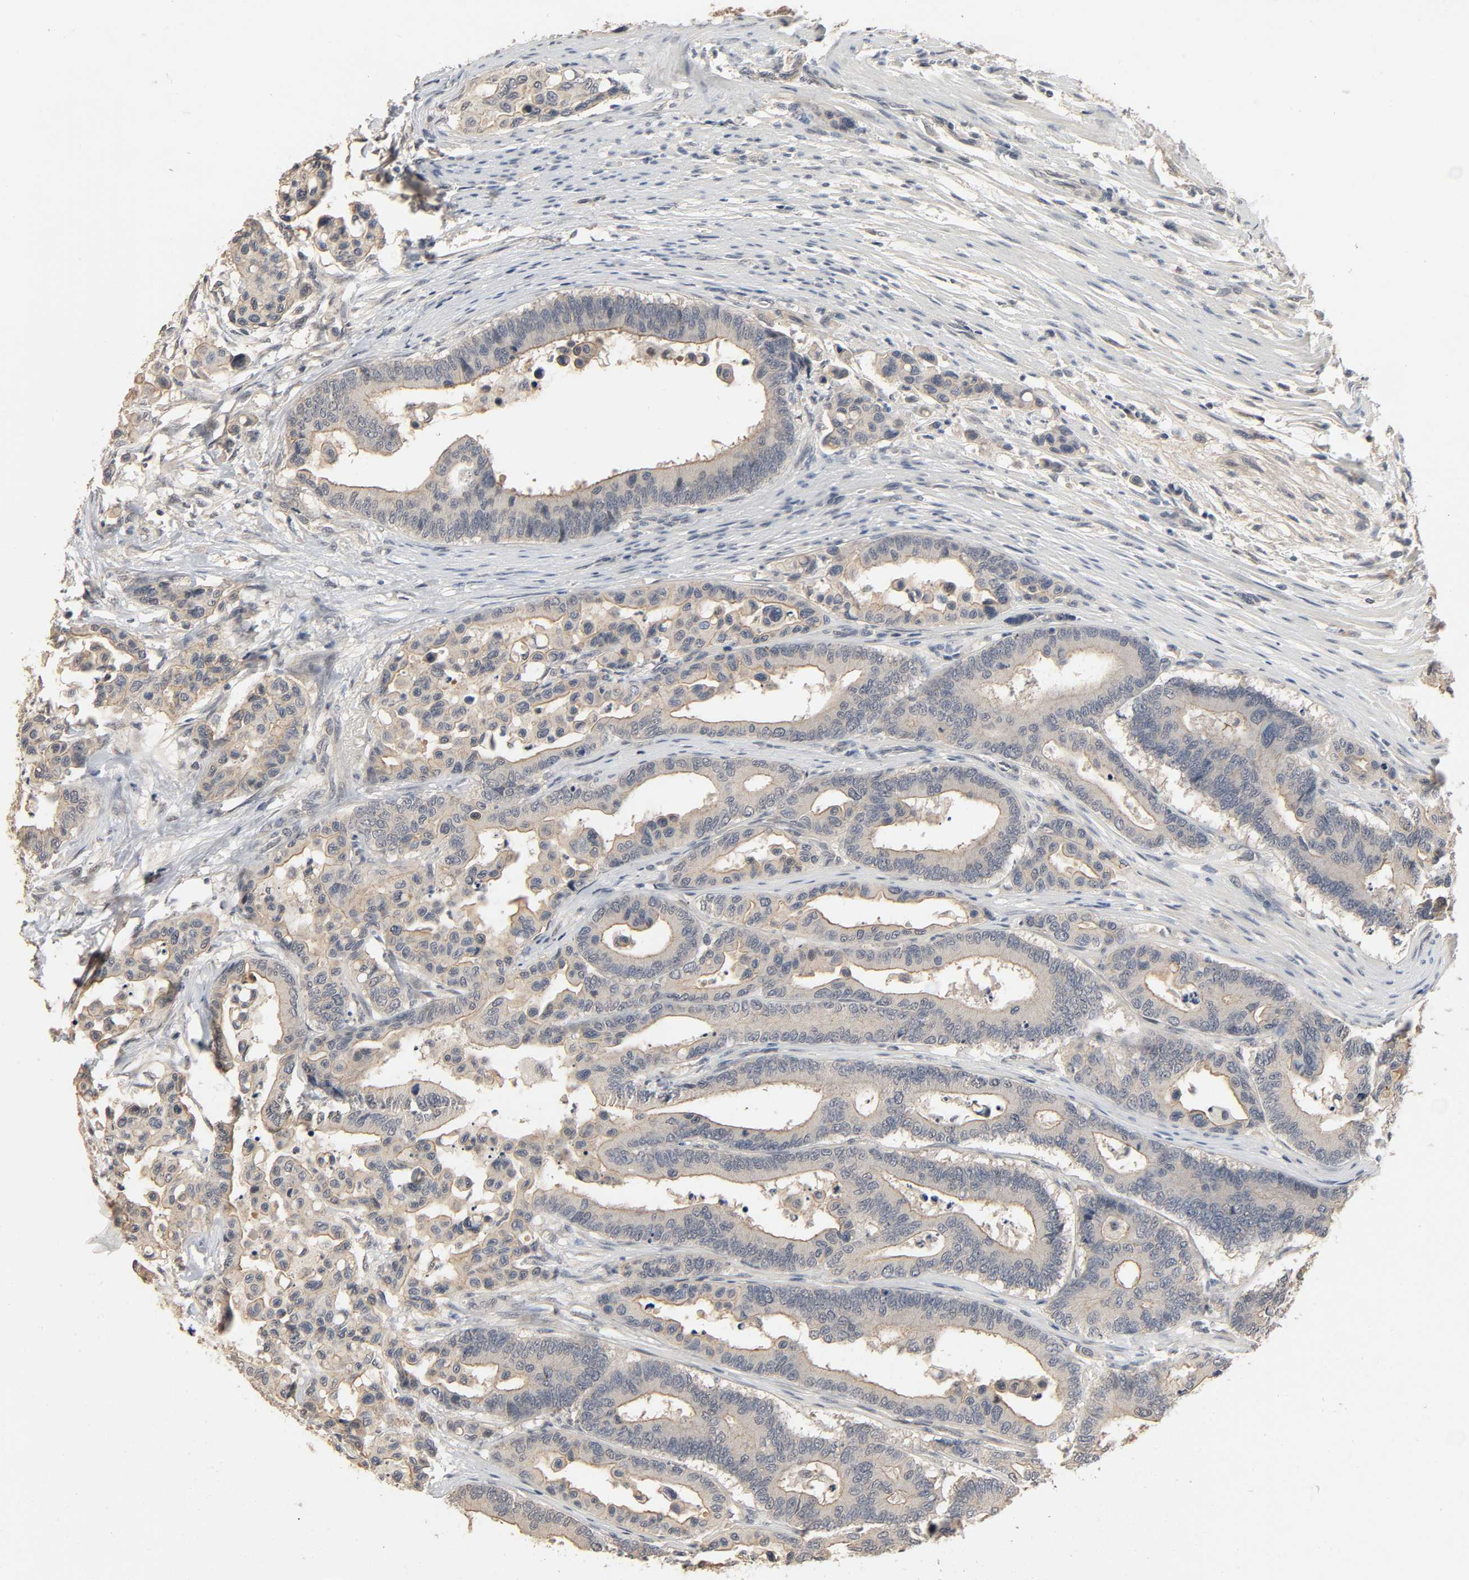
{"staining": {"intensity": "weak", "quantity": "25%-75%", "location": "cytoplasmic/membranous"}, "tissue": "colorectal cancer", "cell_type": "Tumor cells", "image_type": "cancer", "snomed": [{"axis": "morphology", "description": "Normal tissue, NOS"}, {"axis": "morphology", "description": "Adenocarcinoma, NOS"}, {"axis": "topography", "description": "Colon"}], "caption": "Immunohistochemical staining of human colorectal adenocarcinoma exhibits weak cytoplasmic/membranous protein positivity in about 25%-75% of tumor cells.", "gene": "MAGEA8", "patient": {"sex": "male", "age": 82}}